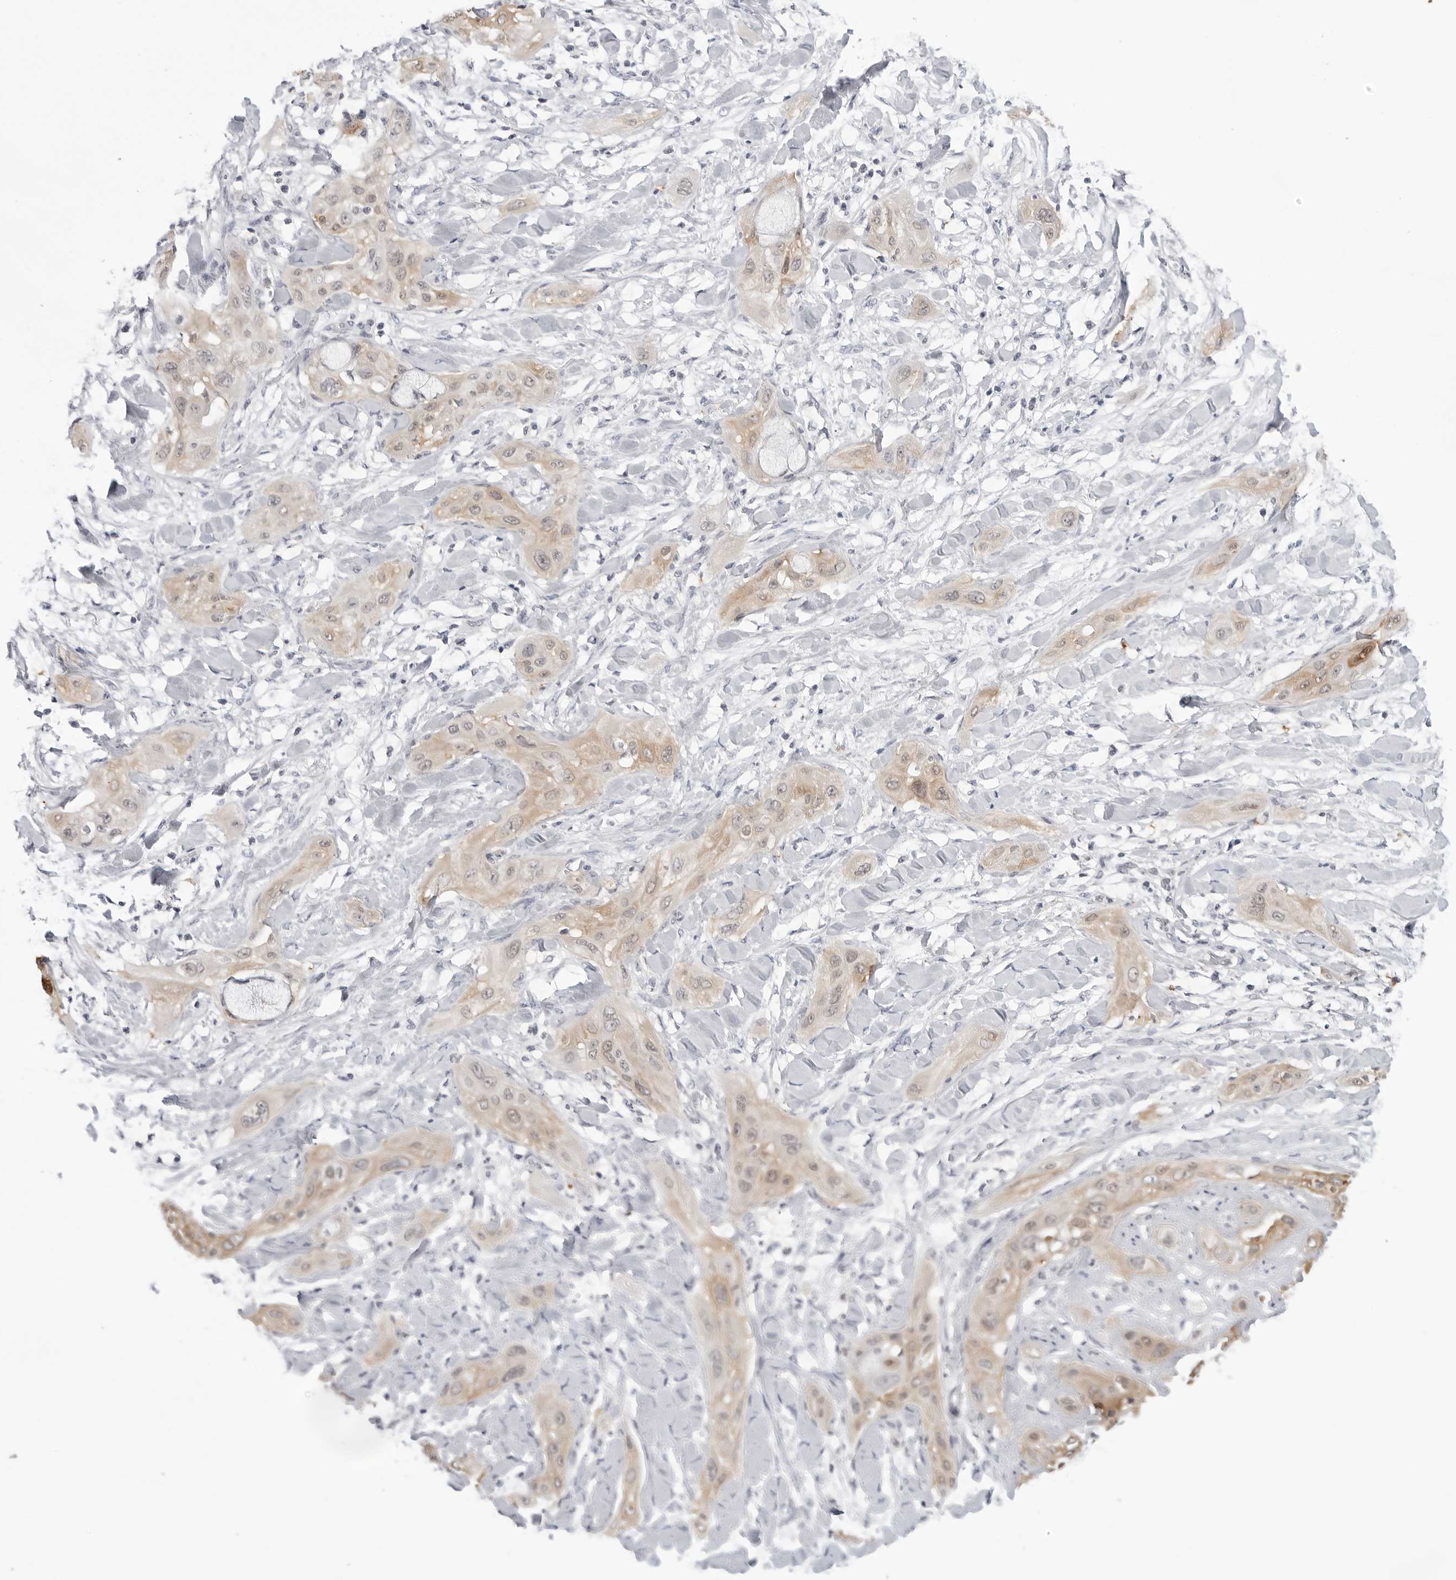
{"staining": {"intensity": "weak", "quantity": ">75%", "location": "cytoplasmic/membranous"}, "tissue": "lung cancer", "cell_type": "Tumor cells", "image_type": "cancer", "snomed": [{"axis": "morphology", "description": "Squamous cell carcinoma, NOS"}, {"axis": "topography", "description": "Lung"}], "caption": "Squamous cell carcinoma (lung) stained with a brown dye shows weak cytoplasmic/membranous positive staining in approximately >75% of tumor cells.", "gene": "YWHAG", "patient": {"sex": "female", "age": 47}}